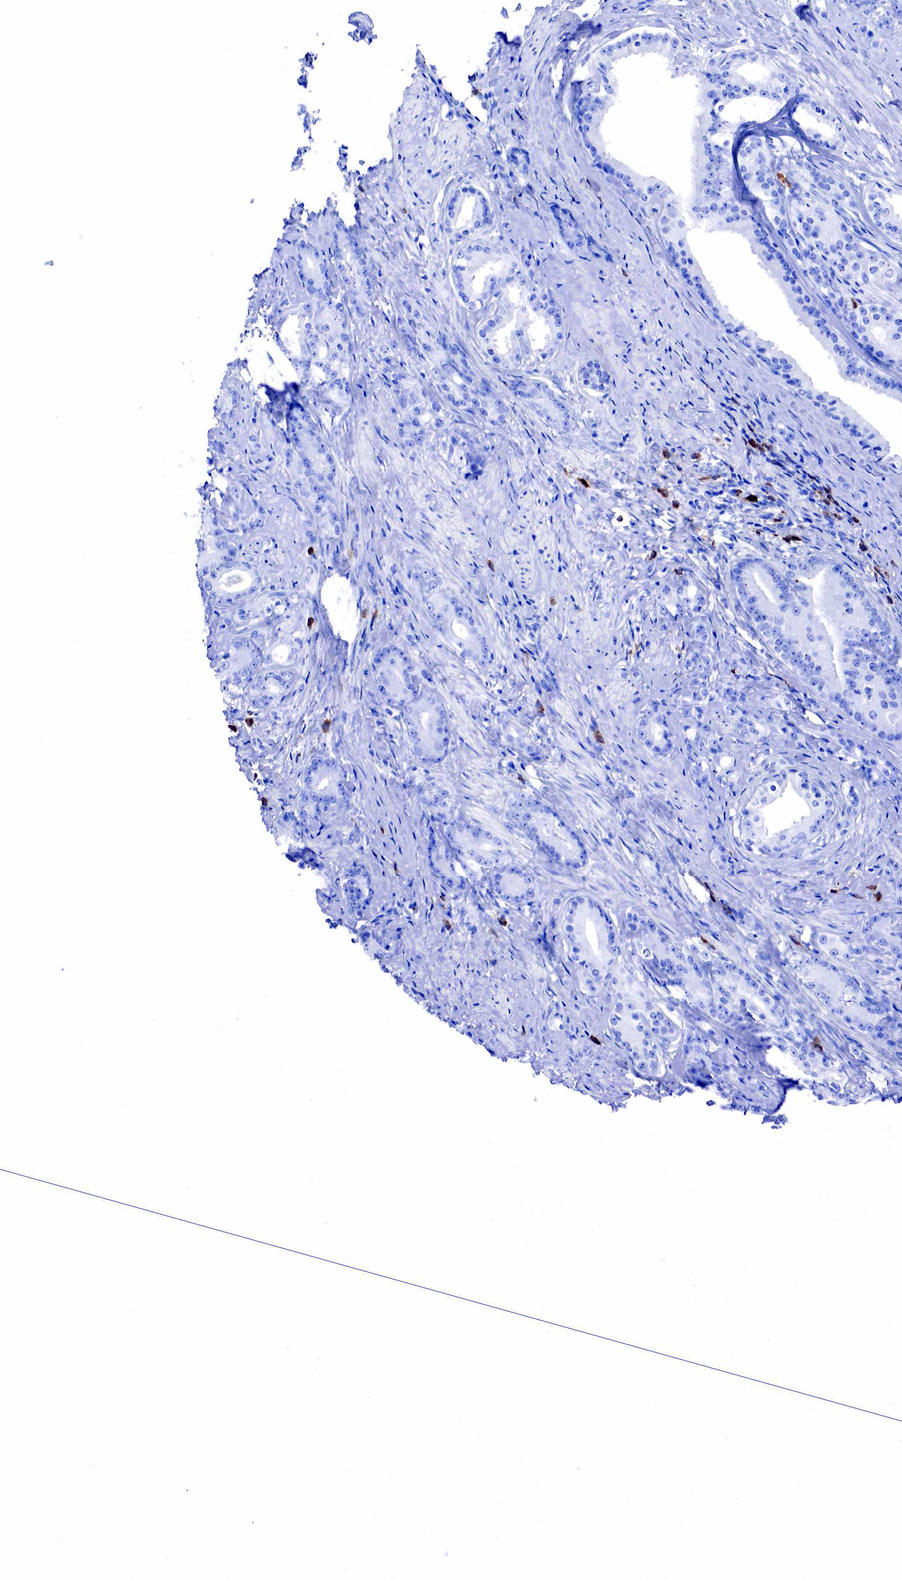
{"staining": {"intensity": "negative", "quantity": "none", "location": "none"}, "tissue": "prostate cancer", "cell_type": "Tumor cells", "image_type": "cancer", "snomed": [{"axis": "morphology", "description": "Adenocarcinoma, Medium grade"}, {"axis": "topography", "description": "Prostate"}], "caption": "The photomicrograph shows no significant positivity in tumor cells of prostate adenocarcinoma (medium-grade).", "gene": "CD79A", "patient": {"sex": "male", "age": 59}}